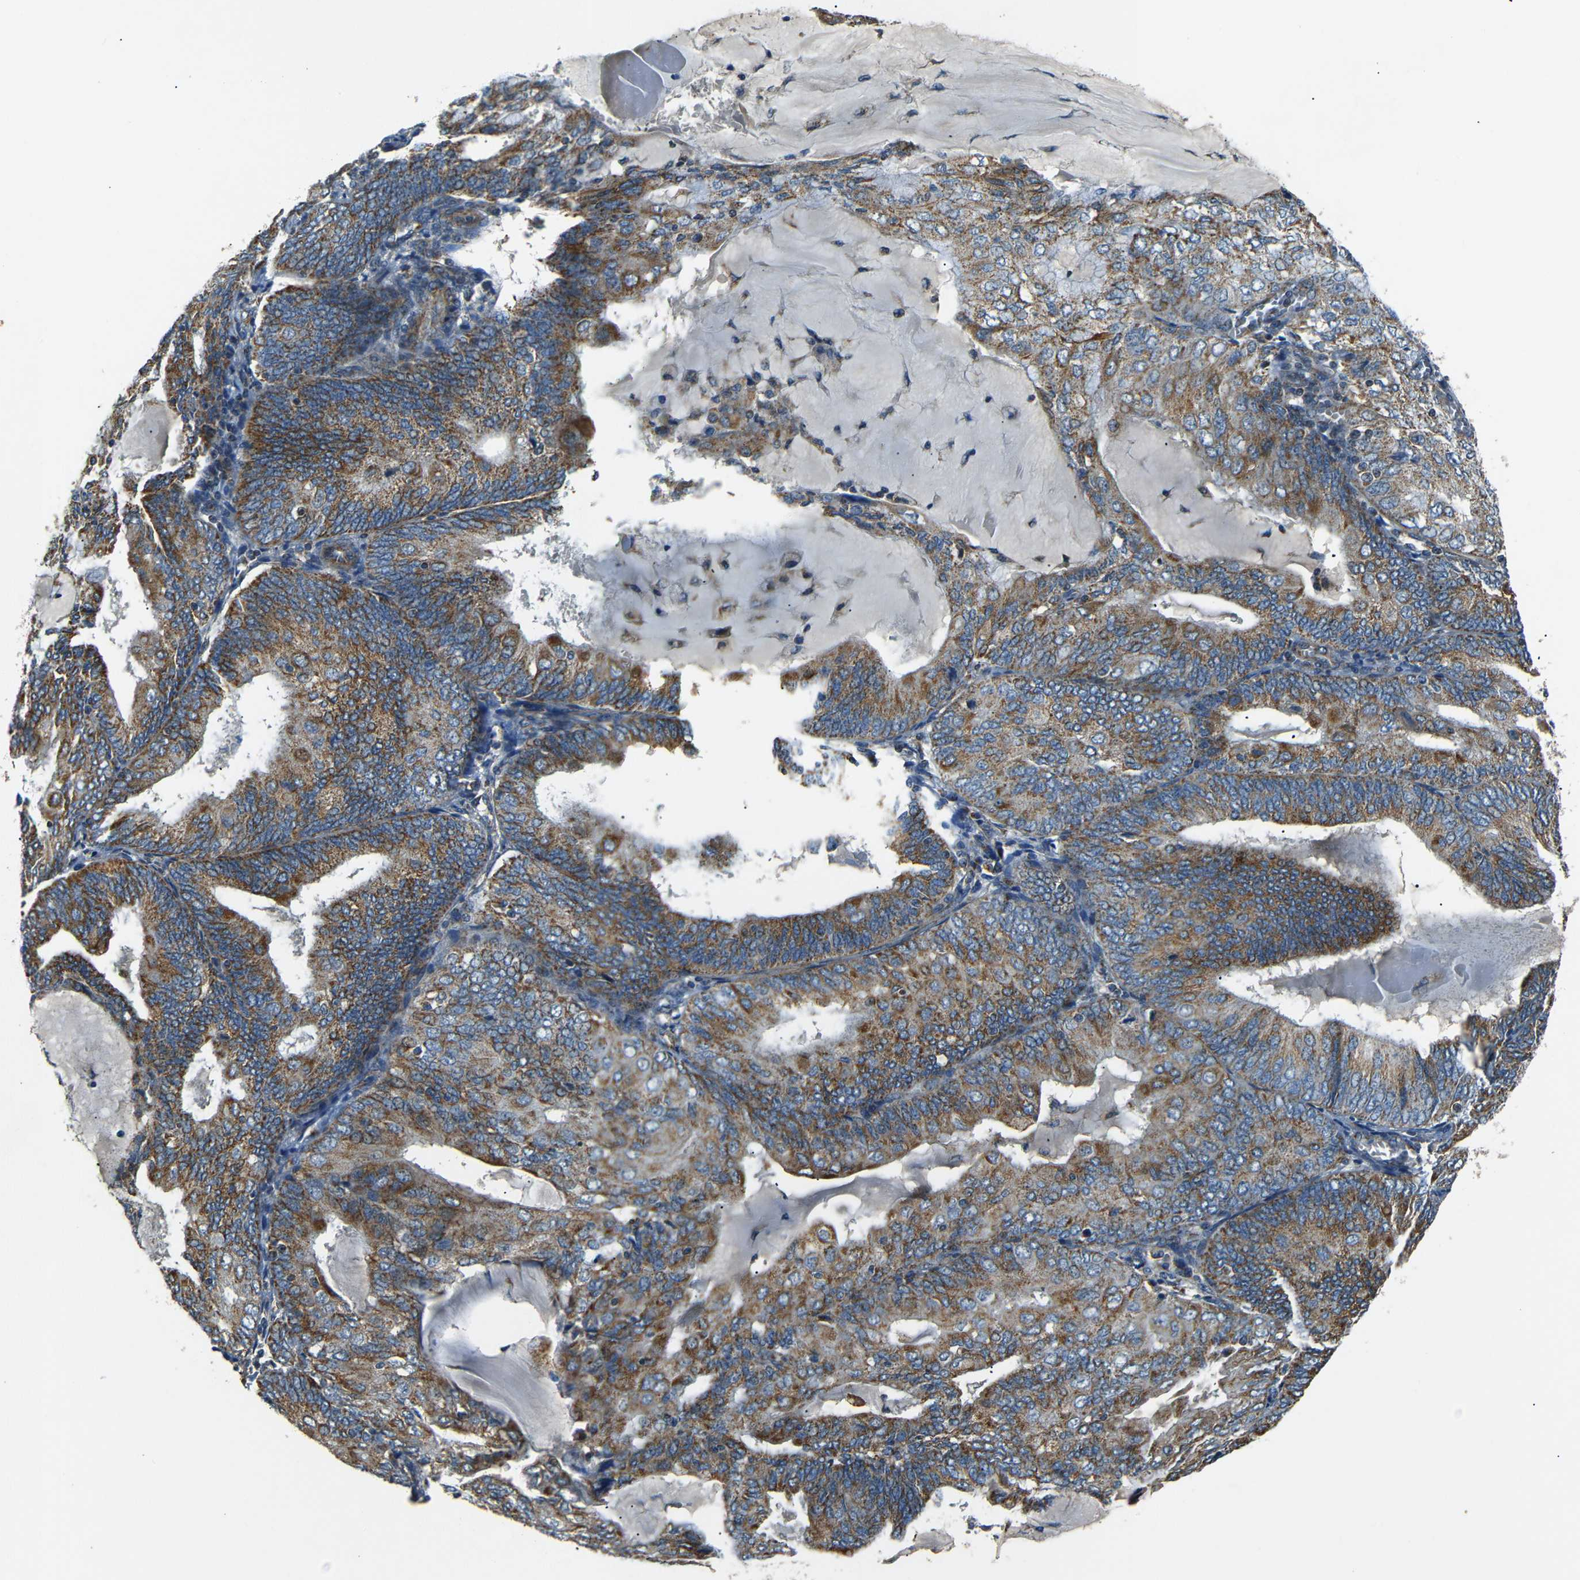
{"staining": {"intensity": "moderate", "quantity": ">75%", "location": "cytoplasmic/membranous"}, "tissue": "endometrial cancer", "cell_type": "Tumor cells", "image_type": "cancer", "snomed": [{"axis": "morphology", "description": "Adenocarcinoma, NOS"}, {"axis": "topography", "description": "Endometrium"}], "caption": "Human endometrial cancer stained for a protein (brown) exhibits moderate cytoplasmic/membranous positive expression in approximately >75% of tumor cells.", "gene": "NETO2", "patient": {"sex": "female", "age": 81}}